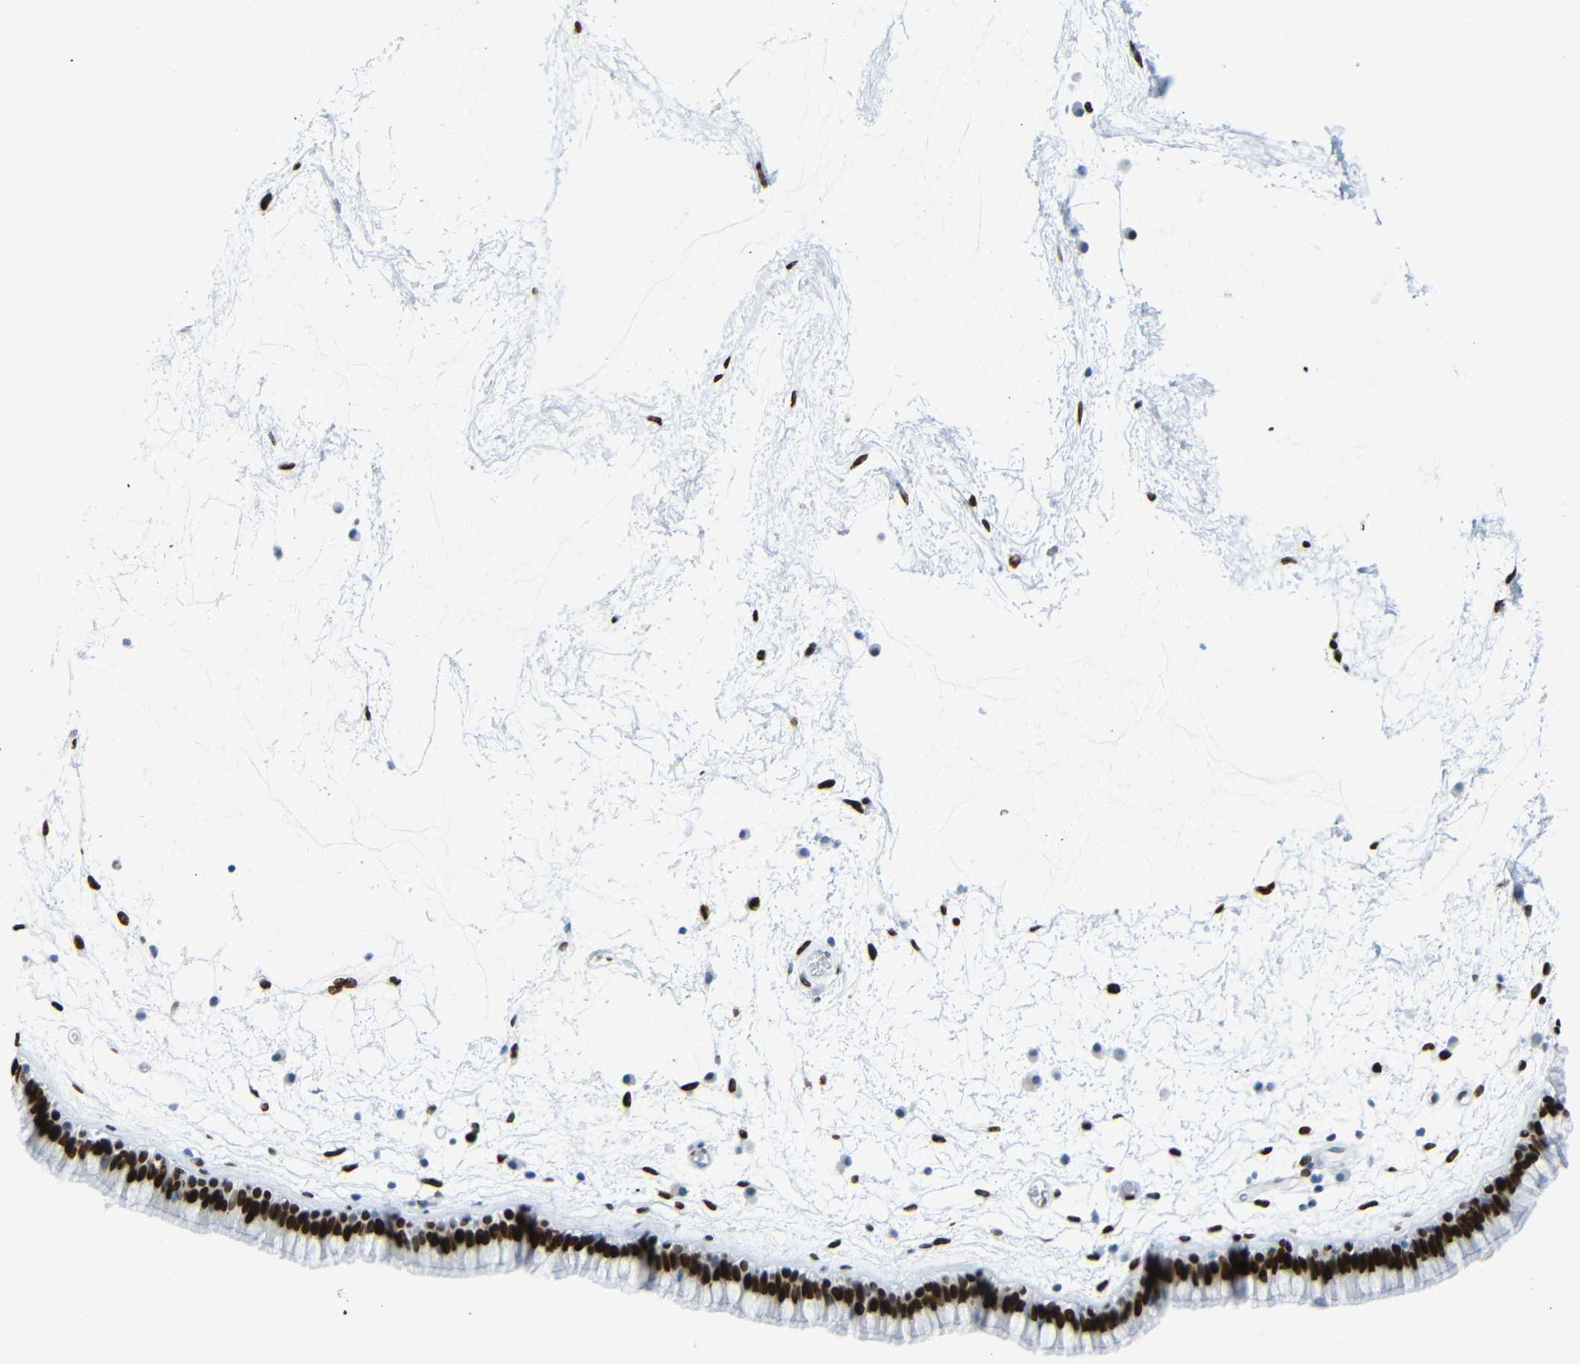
{"staining": {"intensity": "strong", "quantity": "25%-75%", "location": "nuclear"}, "tissue": "nasopharynx", "cell_type": "Respiratory epithelial cells", "image_type": "normal", "snomed": [{"axis": "morphology", "description": "Normal tissue, NOS"}, {"axis": "morphology", "description": "Inflammation, NOS"}, {"axis": "topography", "description": "Nasopharynx"}], "caption": "Unremarkable nasopharynx was stained to show a protein in brown. There is high levels of strong nuclear expression in approximately 25%-75% of respiratory epithelial cells. Ihc stains the protein of interest in brown and the nuclei are stained blue.", "gene": "NPIPB15", "patient": {"sex": "male", "age": 48}}